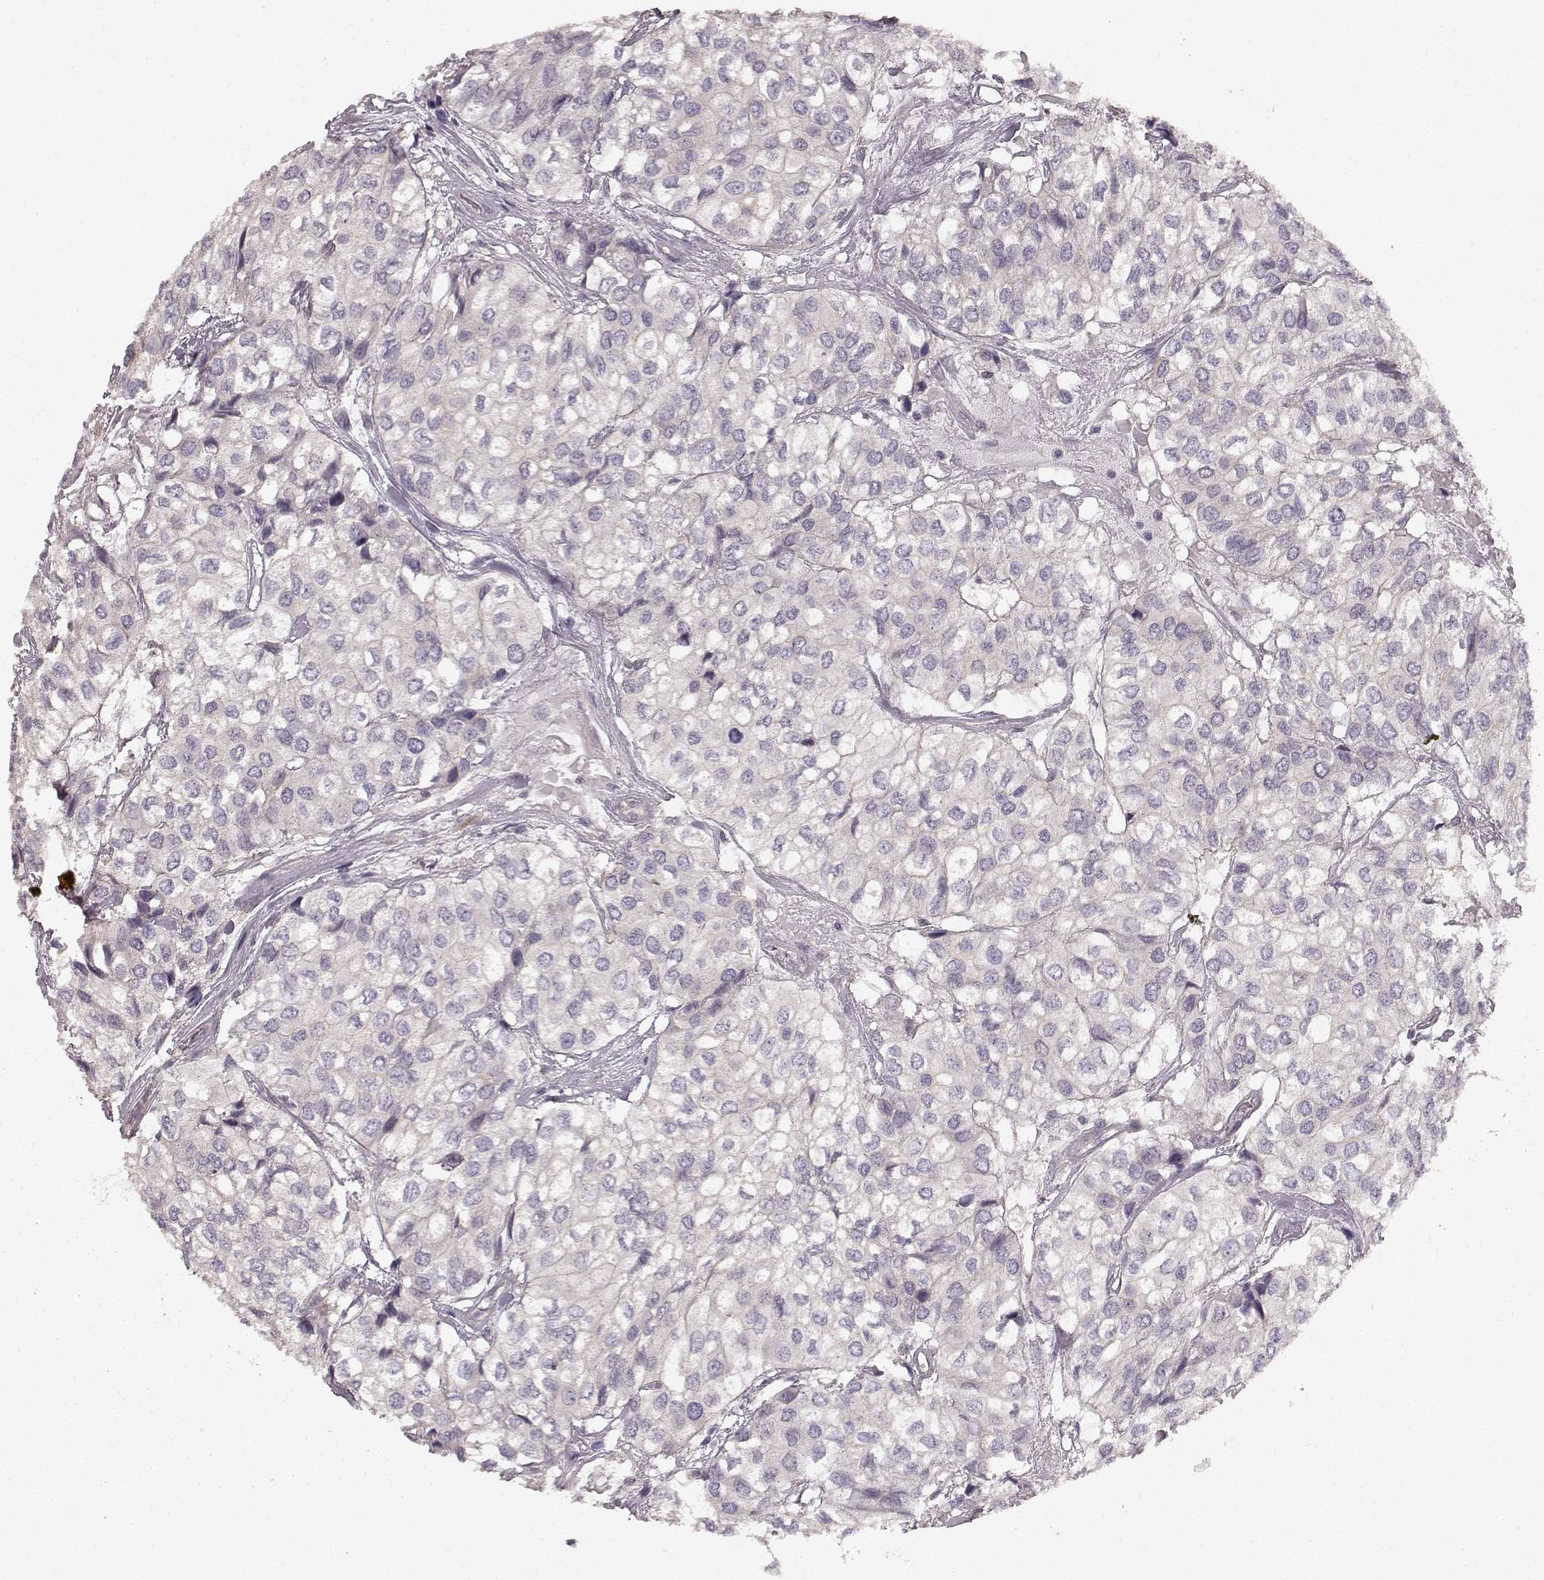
{"staining": {"intensity": "negative", "quantity": "none", "location": "none"}, "tissue": "urothelial cancer", "cell_type": "Tumor cells", "image_type": "cancer", "snomed": [{"axis": "morphology", "description": "Urothelial carcinoma, High grade"}, {"axis": "topography", "description": "Urinary bladder"}], "caption": "Tumor cells are negative for protein expression in human urothelial cancer.", "gene": "ERBB3", "patient": {"sex": "male", "age": 73}}